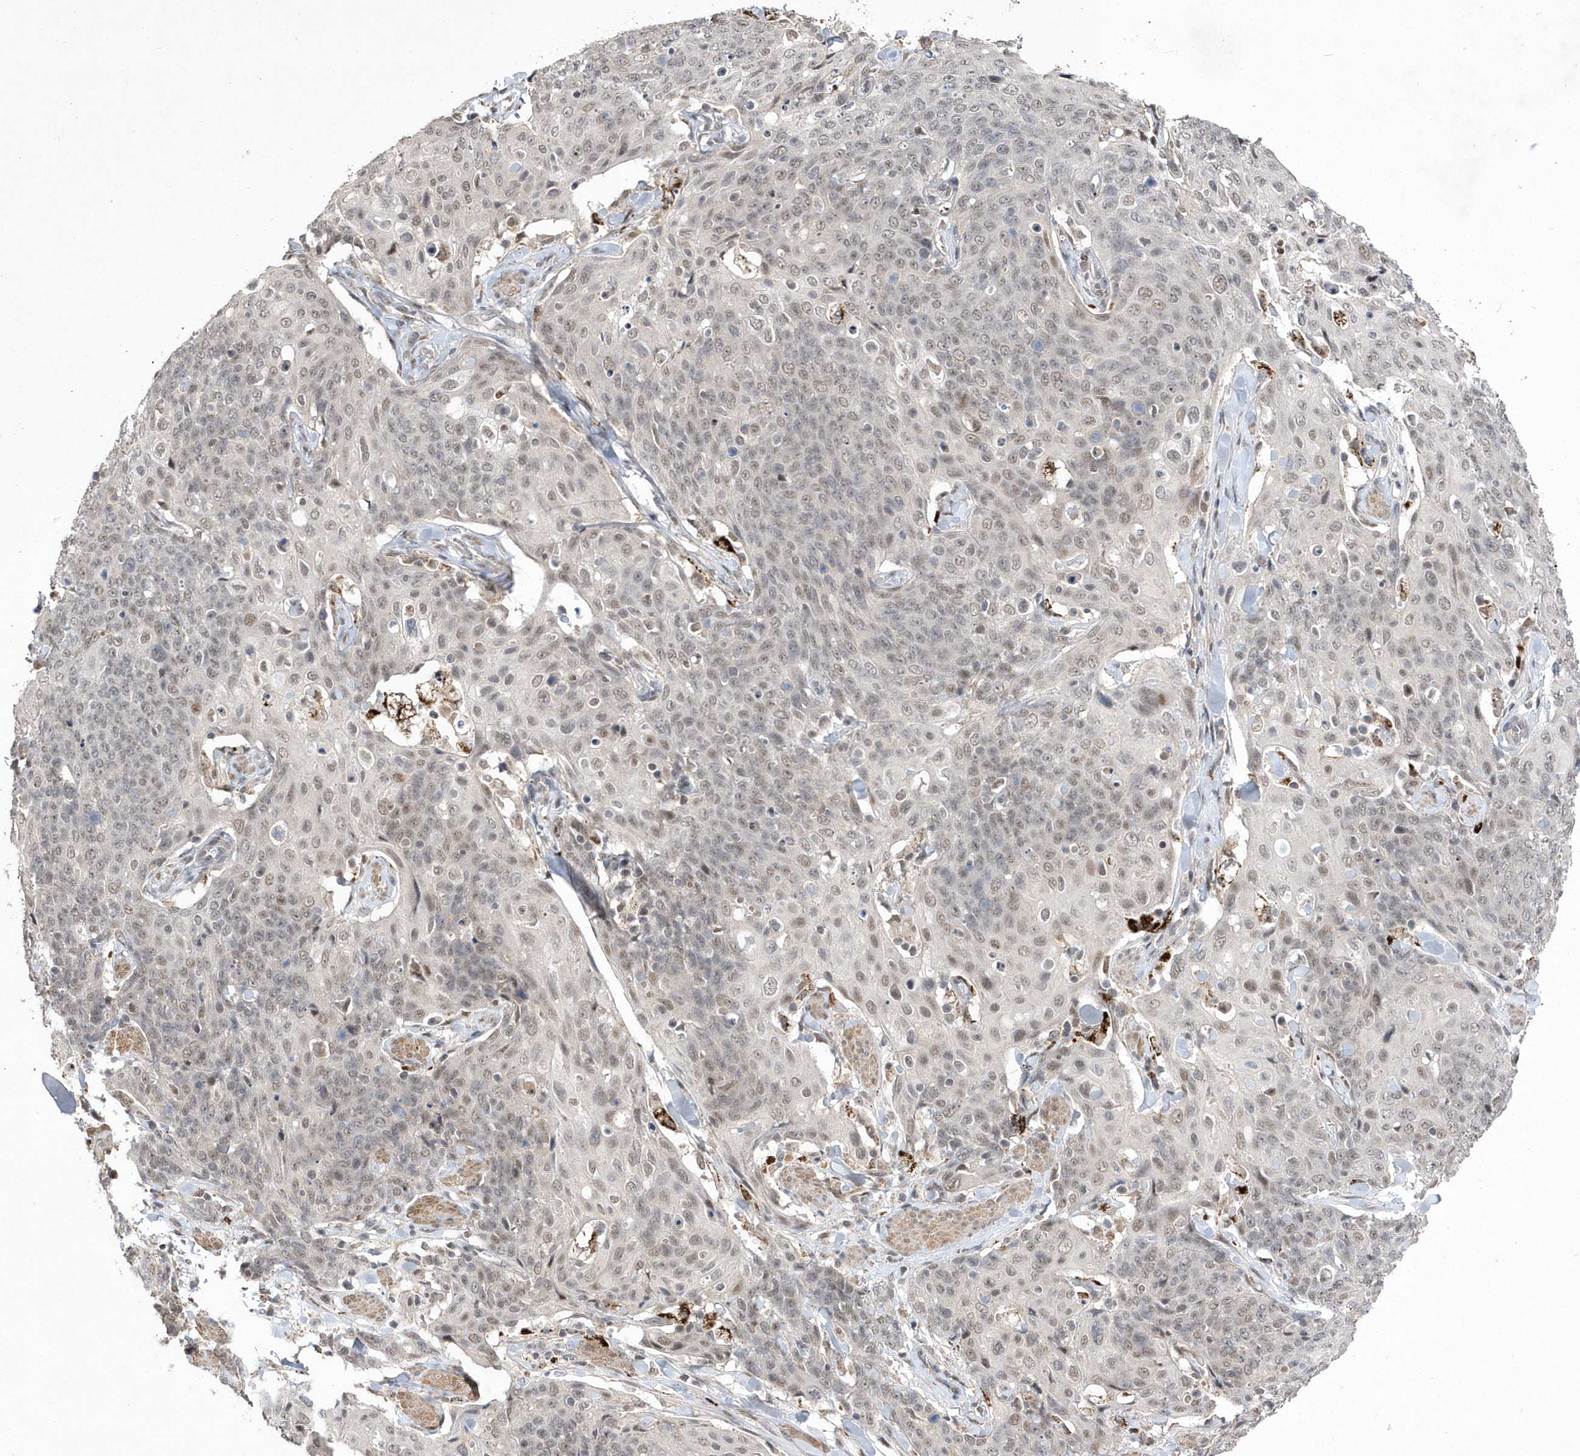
{"staining": {"intensity": "weak", "quantity": "25%-75%", "location": "nuclear"}, "tissue": "skin cancer", "cell_type": "Tumor cells", "image_type": "cancer", "snomed": [{"axis": "morphology", "description": "Squamous cell carcinoma, NOS"}, {"axis": "topography", "description": "Skin"}, {"axis": "topography", "description": "Vulva"}], "caption": "A brown stain labels weak nuclear positivity of a protein in human squamous cell carcinoma (skin) tumor cells. (Stains: DAB in brown, nuclei in blue, Microscopy: brightfield microscopy at high magnification).", "gene": "BOD1L1", "patient": {"sex": "female", "age": 85}}